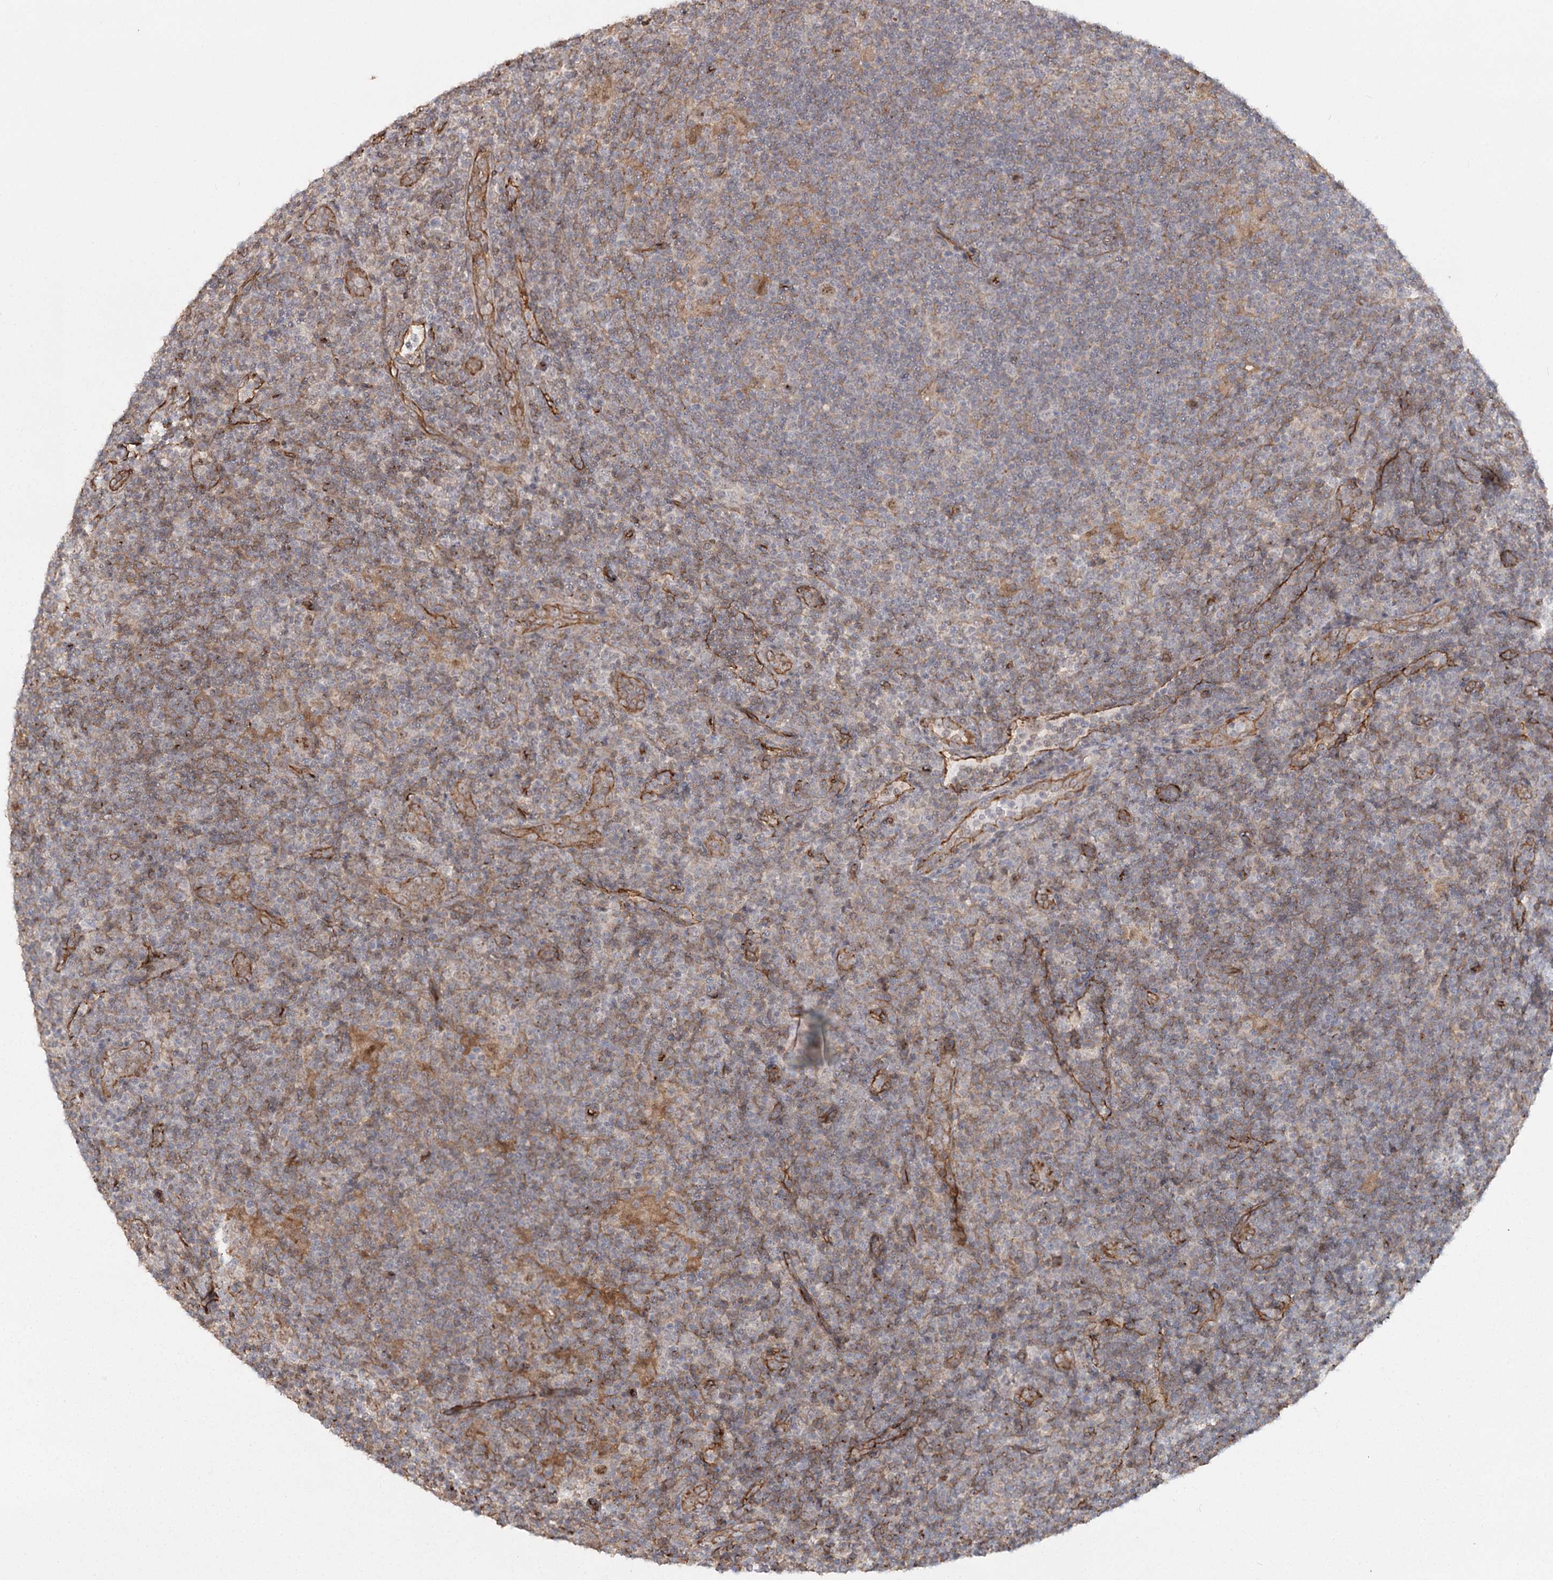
{"staining": {"intensity": "negative", "quantity": "none", "location": "none"}, "tissue": "lymphoma", "cell_type": "Tumor cells", "image_type": "cancer", "snomed": [{"axis": "morphology", "description": "Hodgkin's disease, NOS"}, {"axis": "topography", "description": "Lymph node"}], "caption": "Lymphoma stained for a protein using IHC displays no staining tumor cells.", "gene": "RPP14", "patient": {"sex": "female", "age": 57}}